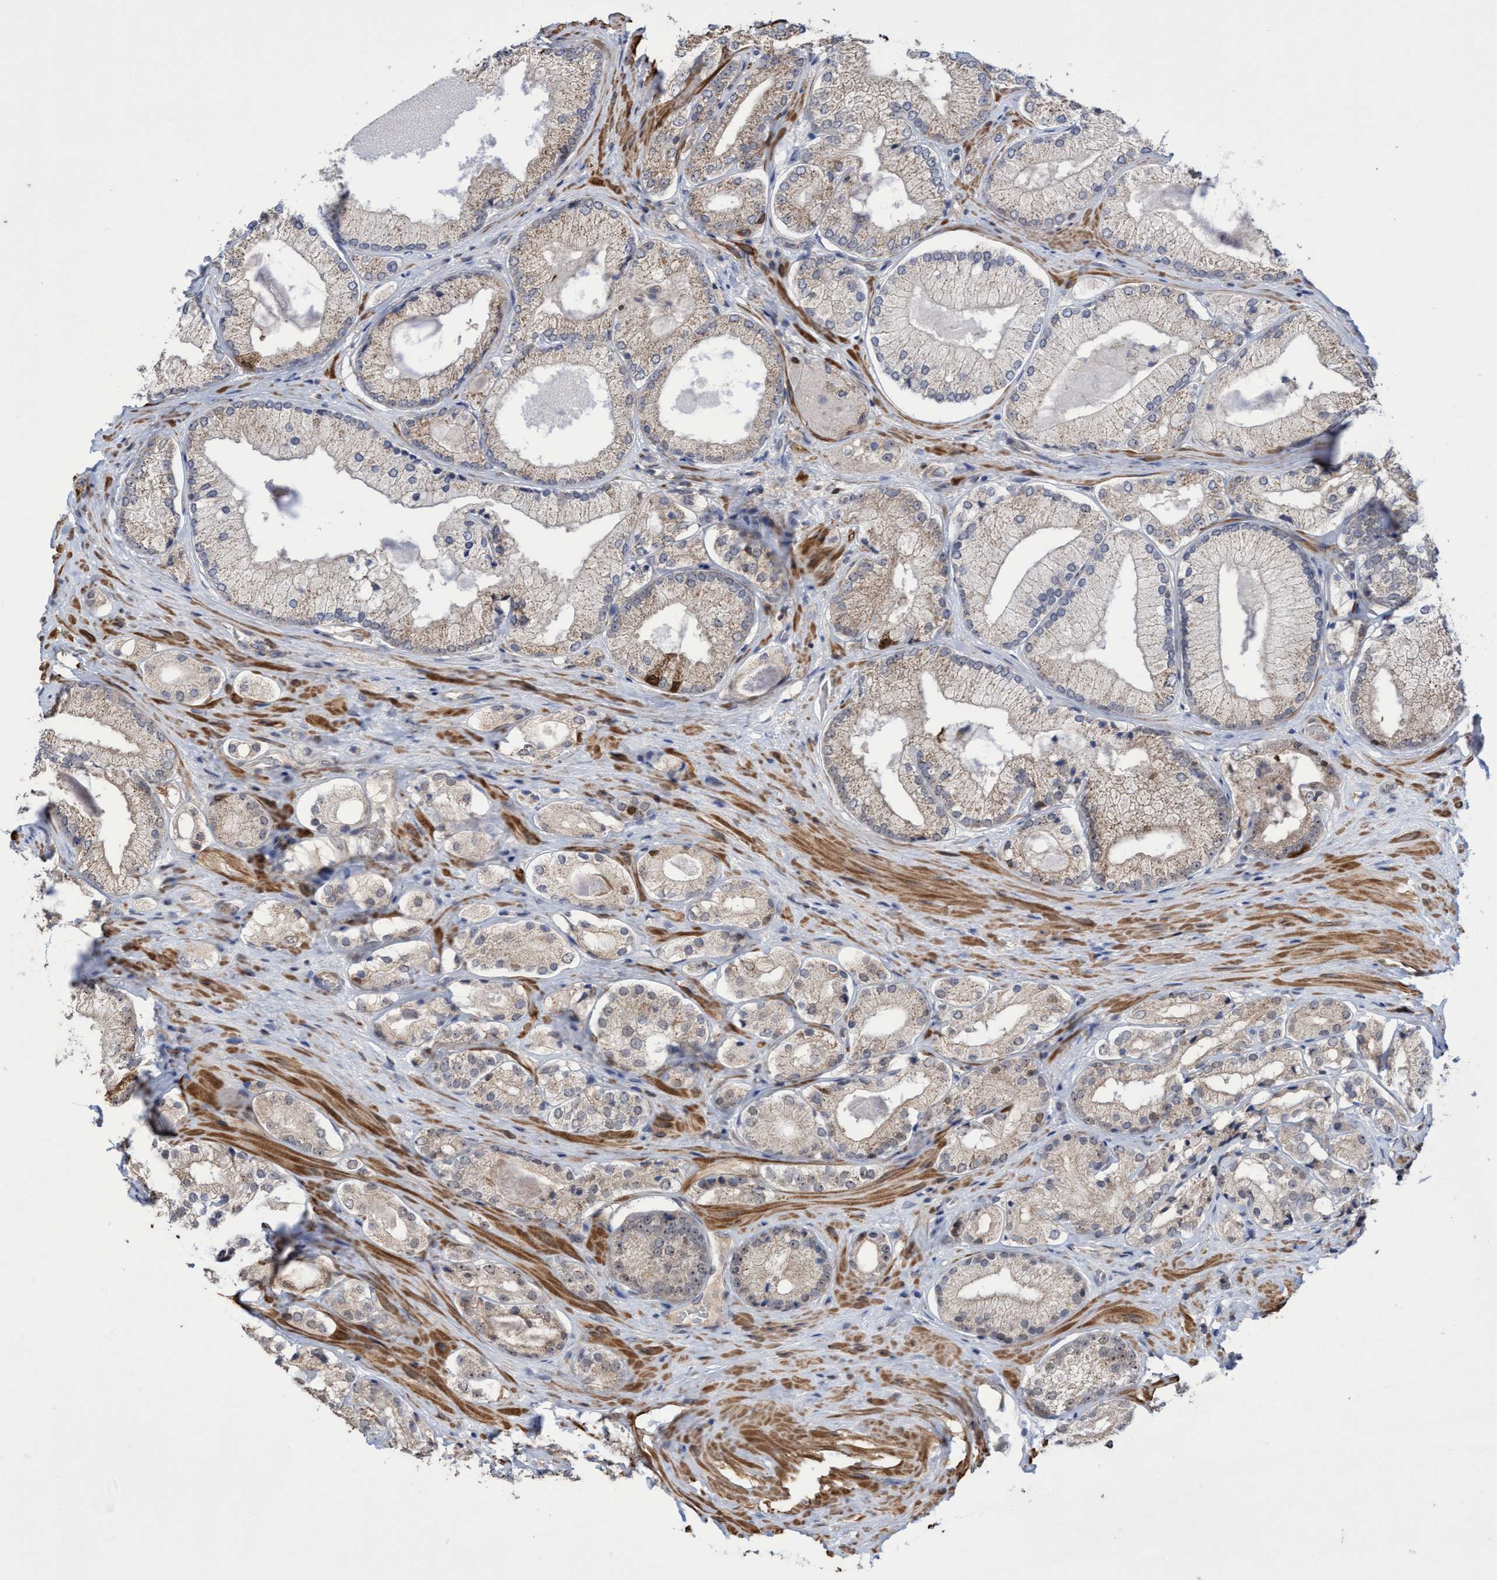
{"staining": {"intensity": "weak", "quantity": "25%-75%", "location": "cytoplasmic/membranous,nuclear"}, "tissue": "prostate cancer", "cell_type": "Tumor cells", "image_type": "cancer", "snomed": [{"axis": "morphology", "description": "Adenocarcinoma, Low grade"}, {"axis": "topography", "description": "Prostate"}], "caption": "Prostate cancer tissue exhibits weak cytoplasmic/membranous and nuclear staining in about 25%-75% of tumor cells", "gene": "SLBP", "patient": {"sex": "male", "age": 65}}